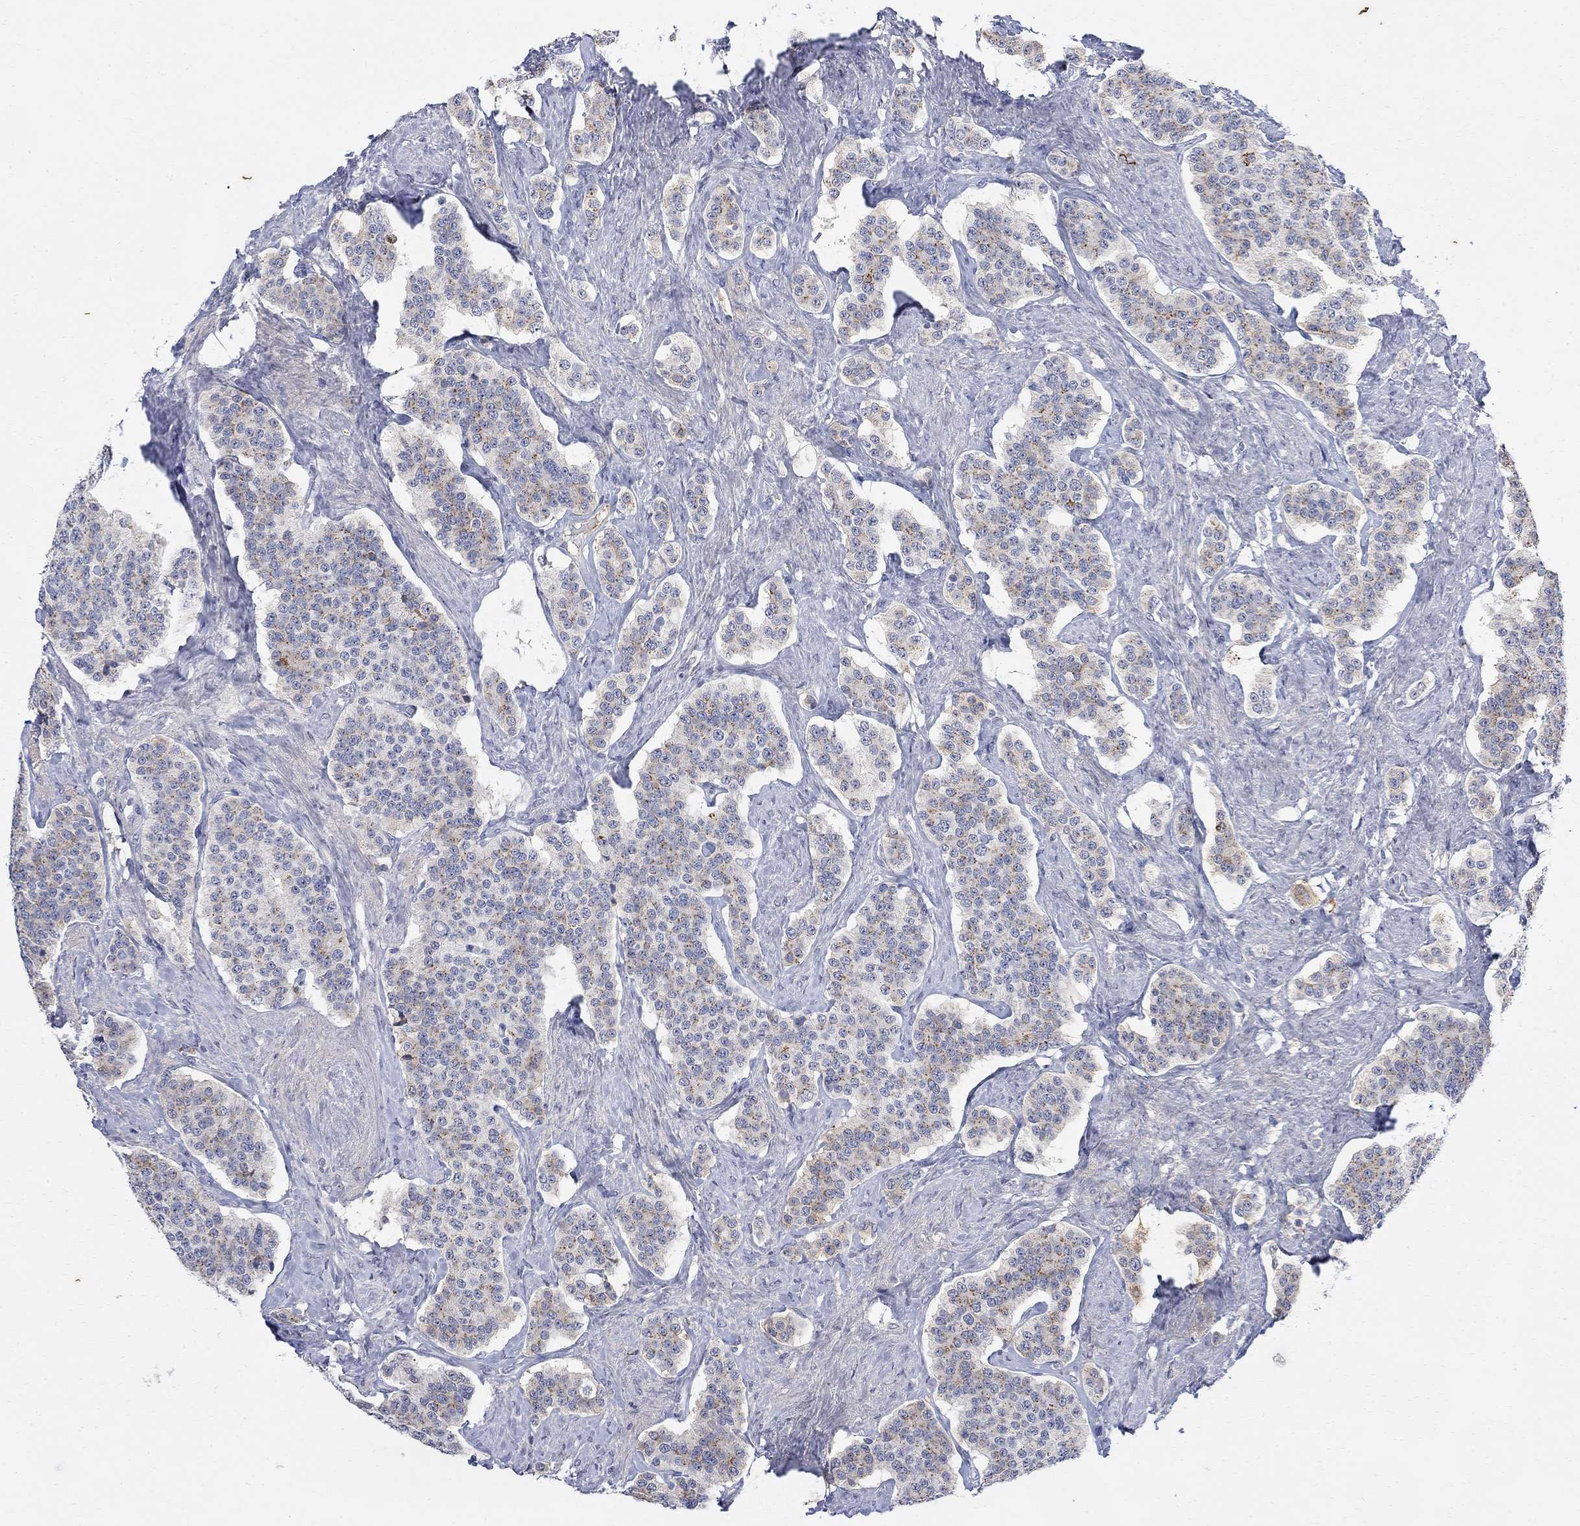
{"staining": {"intensity": "weak", "quantity": "25%-75%", "location": "cytoplasmic/membranous"}, "tissue": "carcinoid", "cell_type": "Tumor cells", "image_type": "cancer", "snomed": [{"axis": "morphology", "description": "Carcinoid, malignant, NOS"}, {"axis": "topography", "description": "Small intestine"}], "caption": "A micrograph of carcinoid (malignant) stained for a protein demonstrates weak cytoplasmic/membranous brown staining in tumor cells.", "gene": "FNDC5", "patient": {"sex": "female", "age": 58}}